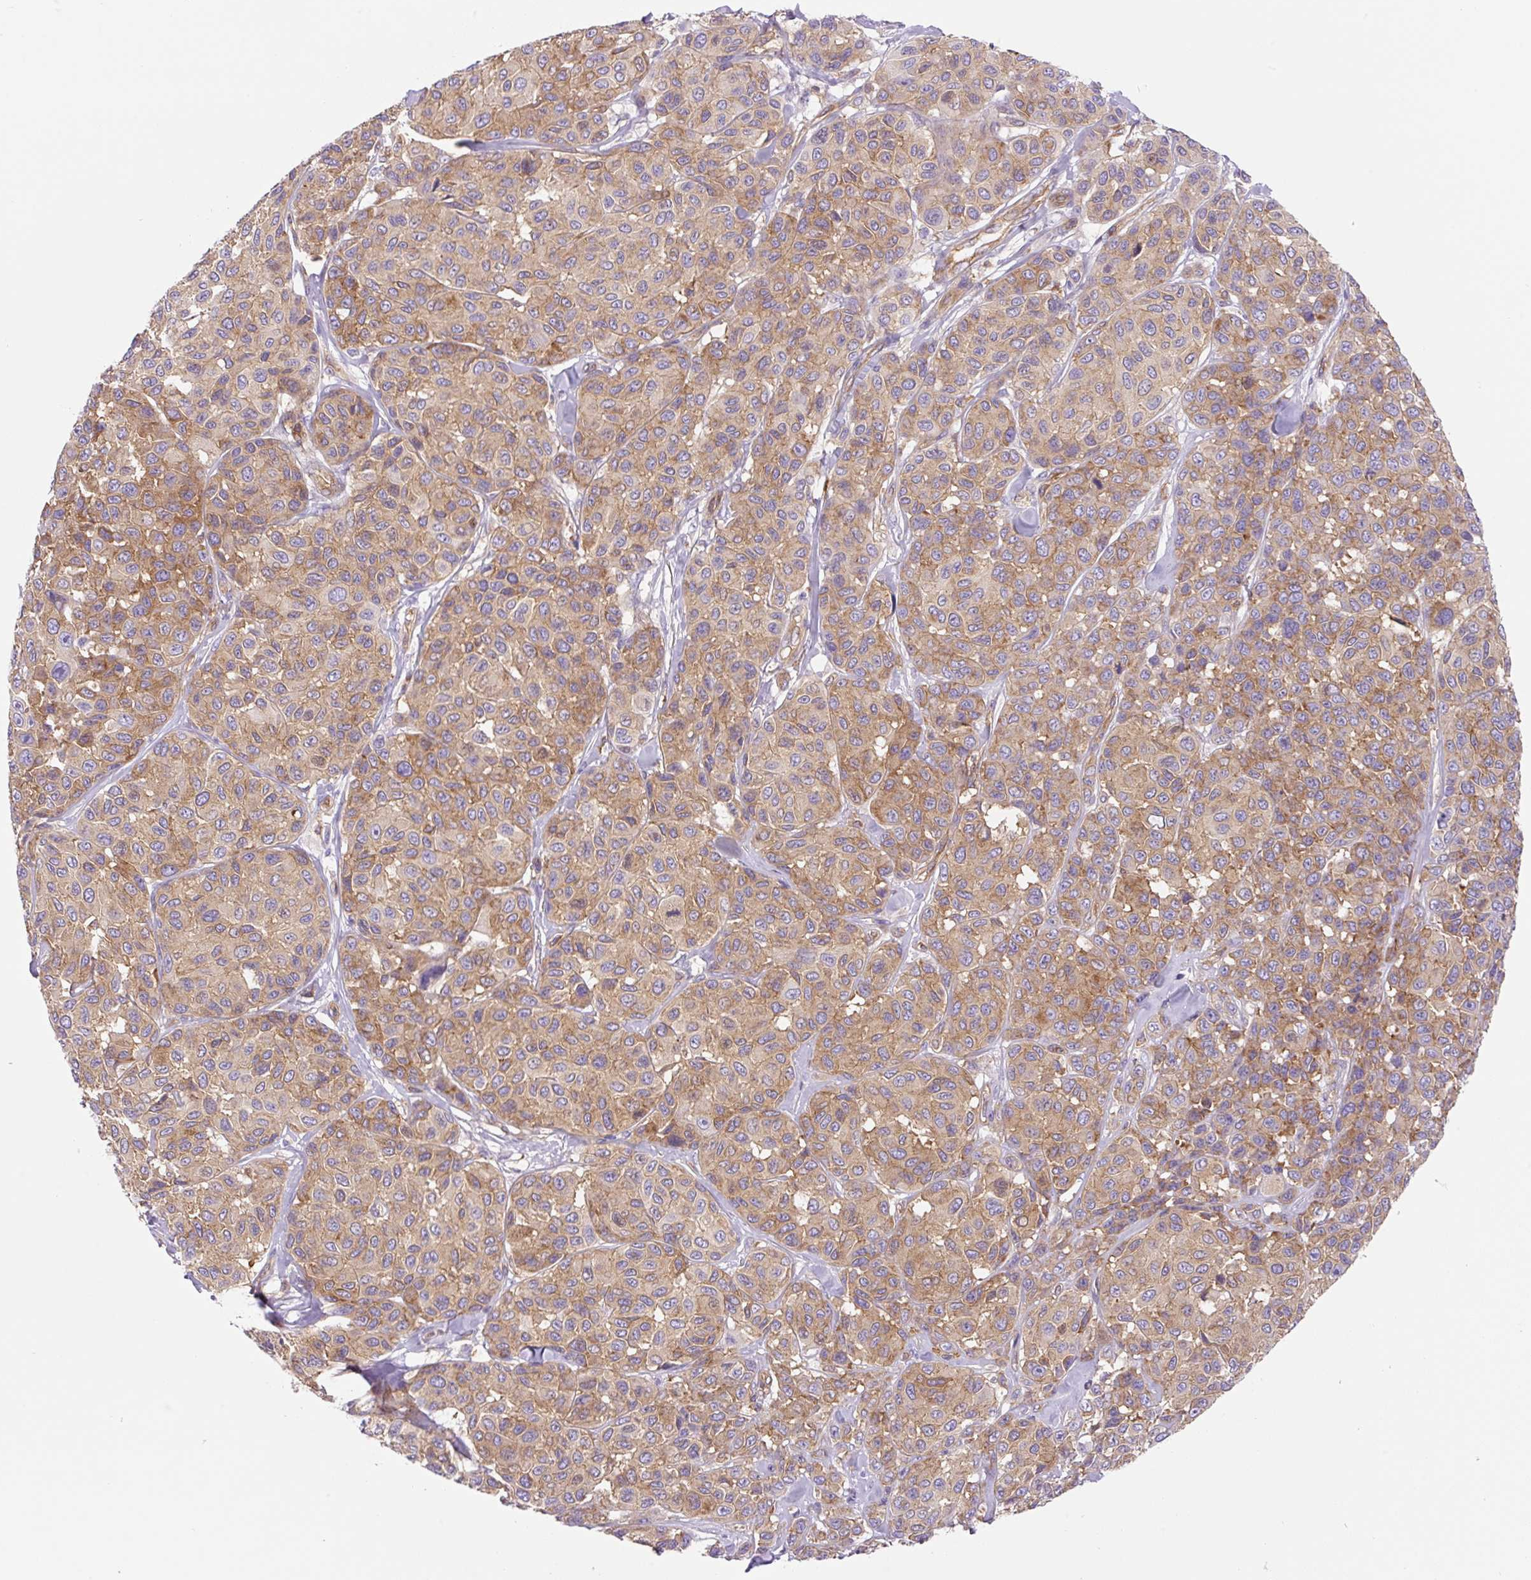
{"staining": {"intensity": "moderate", "quantity": ">75%", "location": "cytoplasmic/membranous"}, "tissue": "melanoma", "cell_type": "Tumor cells", "image_type": "cancer", "snomed": [{"axis": "morphology", "description": "Malignant melanoma, NOS"}, {"axis": "topography", "description": "Skin"}], "caption": "Immunohistochemistry (DAB (3,3'-diaminobenzidine)) staining of melanoma shows moderate cytoplasmic/membranous protein staining in about >75% of tumor cells.", "gene": "DNM2", "patient": {"sex": "female", "age": 66}}